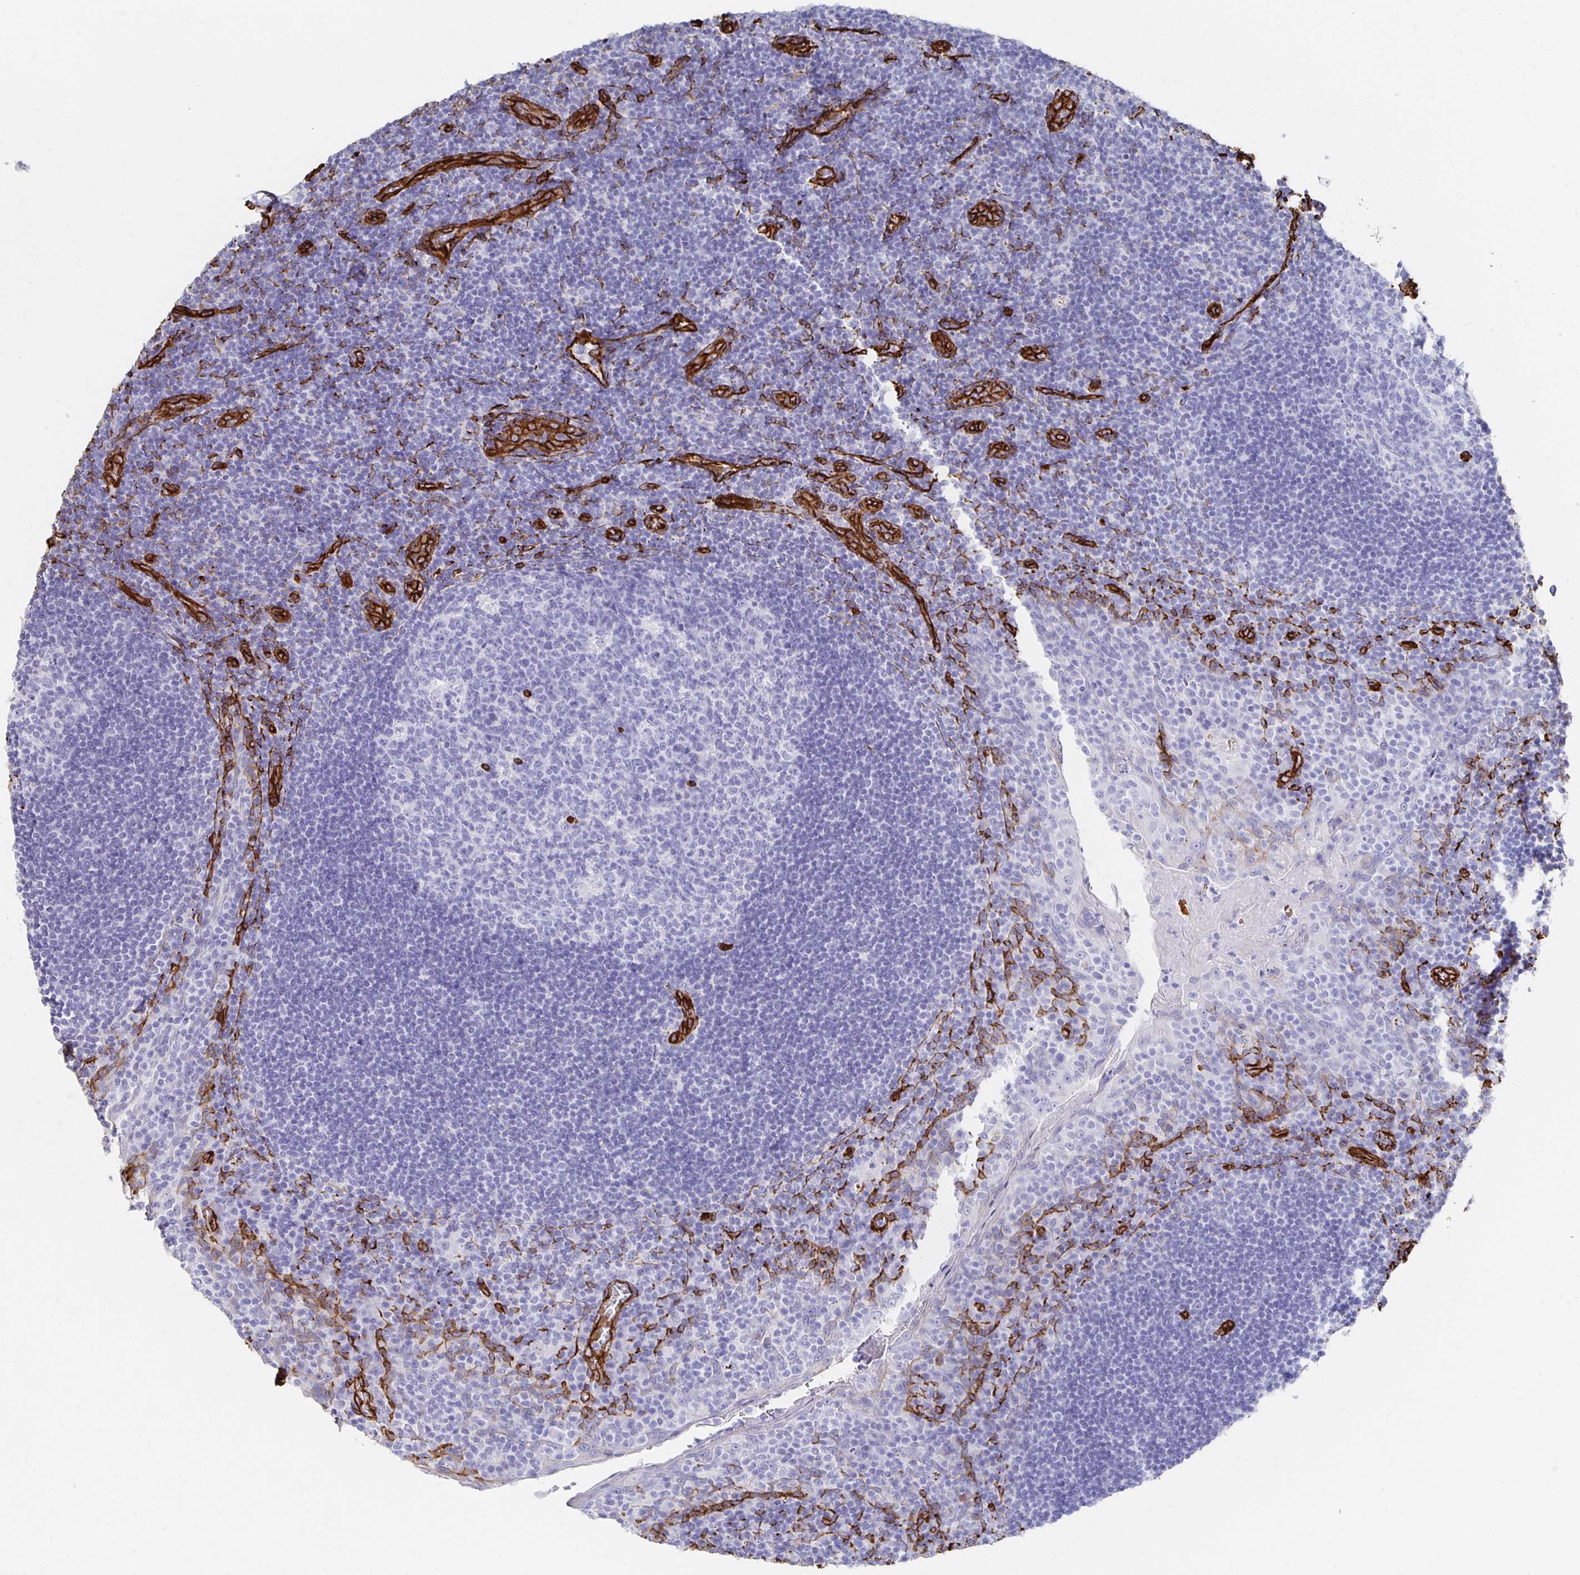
{"staining": {"intensity": "strong", "quantity": "<25%", "location": "cytoplasmic/membranous"}, "tissue": "tonsil", "cell_type": "Germinal center cells", "image_type": "normal", "snomed": [{"axis": "morphology", "description": "Normal tissue, NOS"}, {"axis": "topography", "description": "Tonsil"}], "caption": "IHC histopathology image of benign tonsil stained for a protein (brown), which demonstrates medium levels of strong cytoplasmic/membranous staining in about <25% of germinal center cells.", "gene": "VIPR2", "patient": {"sex": "male", "age": 17}}